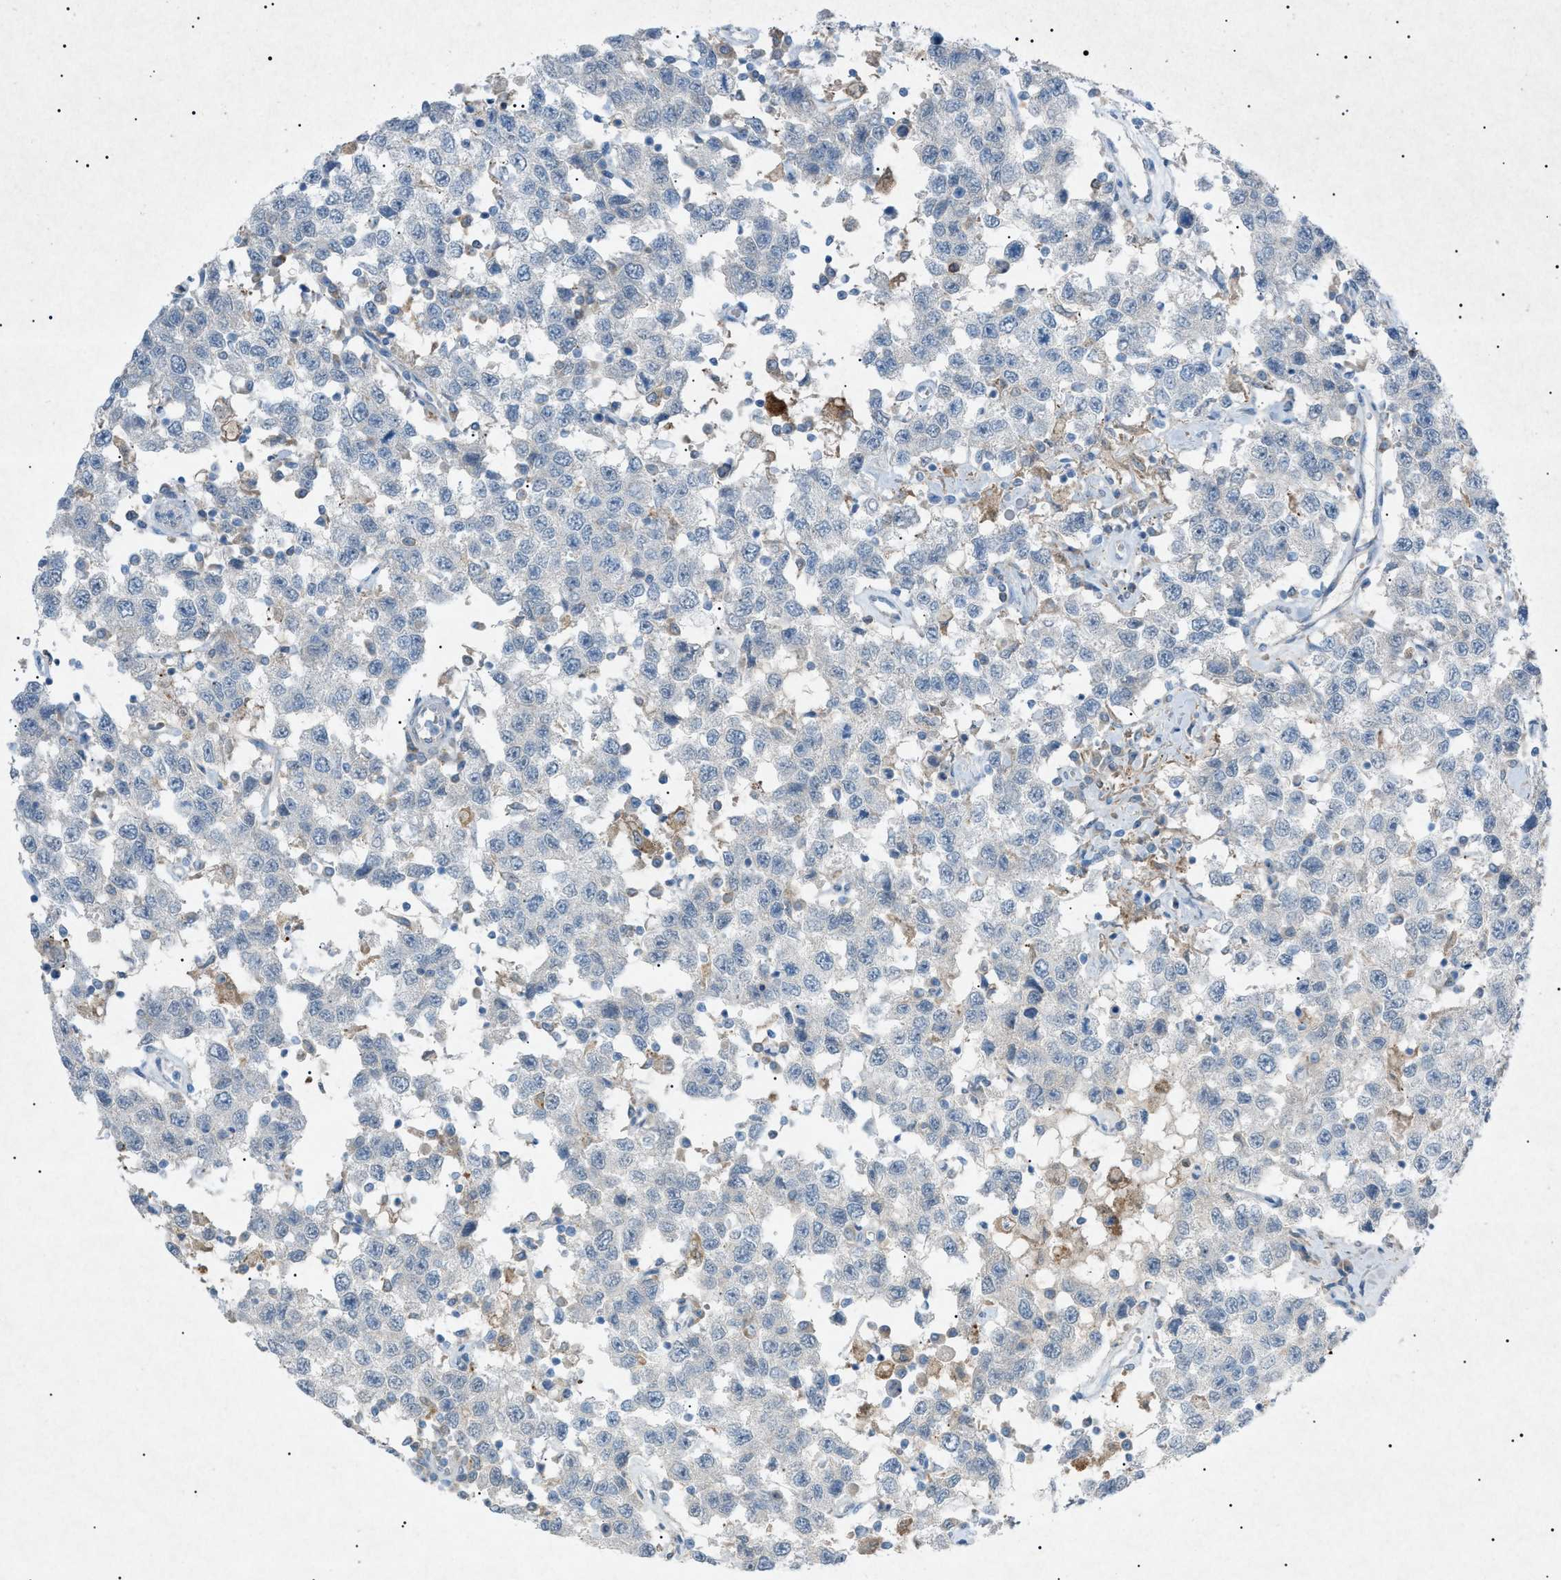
{"staining": {"intensity": "negative", "quantity": "none", "location": "none"}, "tissue": "testis cancer", "cell_type": "Tumor cells", "image_type": "cancer", "snomed": [{"axis": "morphology", "description": "Seminoma, NOS"}, {"axis": "topography", "description": "Testis"}], "caption": "This is a micrograph of IHC staining of testis seminoma, which shows no positivity in tumor cells. Nuclei are stained in blue.", "gene": "BTK", "patient": {"sex": "male", "age": 41}}